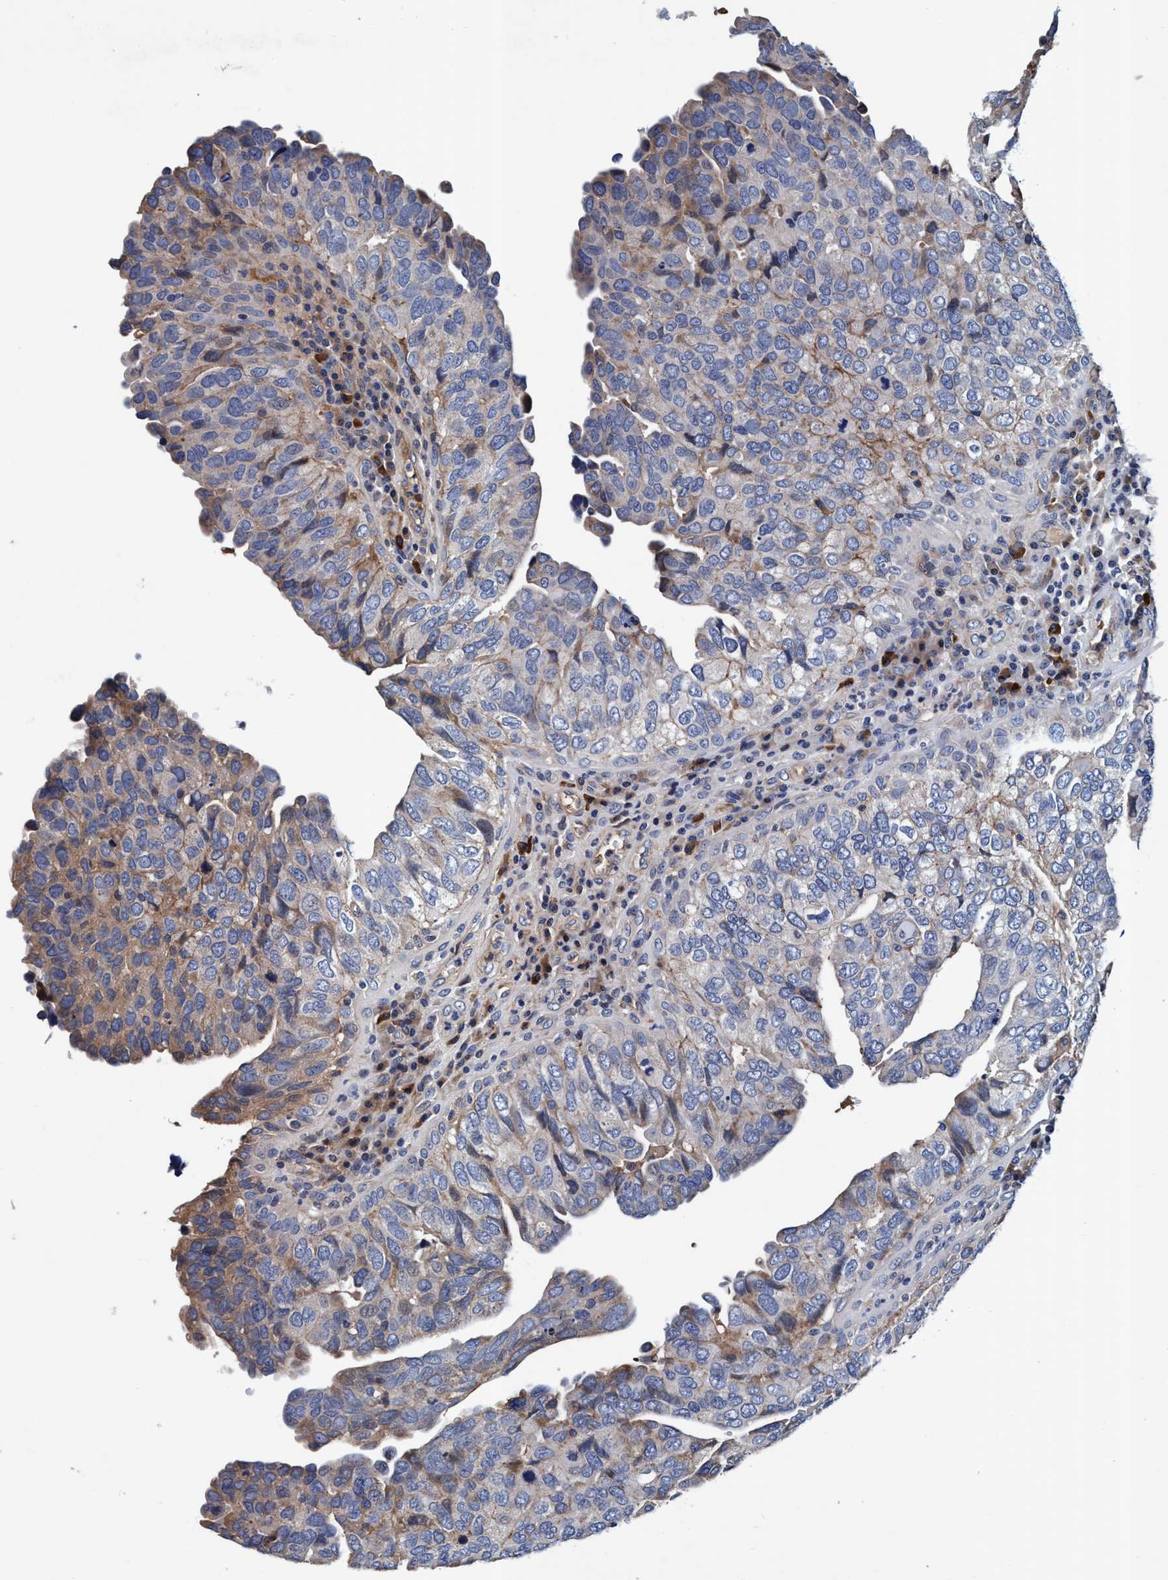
{"staining": {"intensity": "moderate", "quantity": "25%-75%", "location": "cytoplasmic/membranous"}, "tissue": "urothelial cancer", "cell_type": "Tumor cells", "image_type": "cancer", "snomed": [{"axis": "morphology", "description": "Urothelial carcinoma, High grade"}, {"axis": "topography", "description": "Urinary bladder"}], "caption": "The image displays immunohistochemical staining of urothelial carcinoma (high-grade). There is moderate cytoplasmic/membranous expression is present in about 25%-75% of tumor cells.", "gene": "RNF208", "patient": {"sex": "female", "age": 82}}